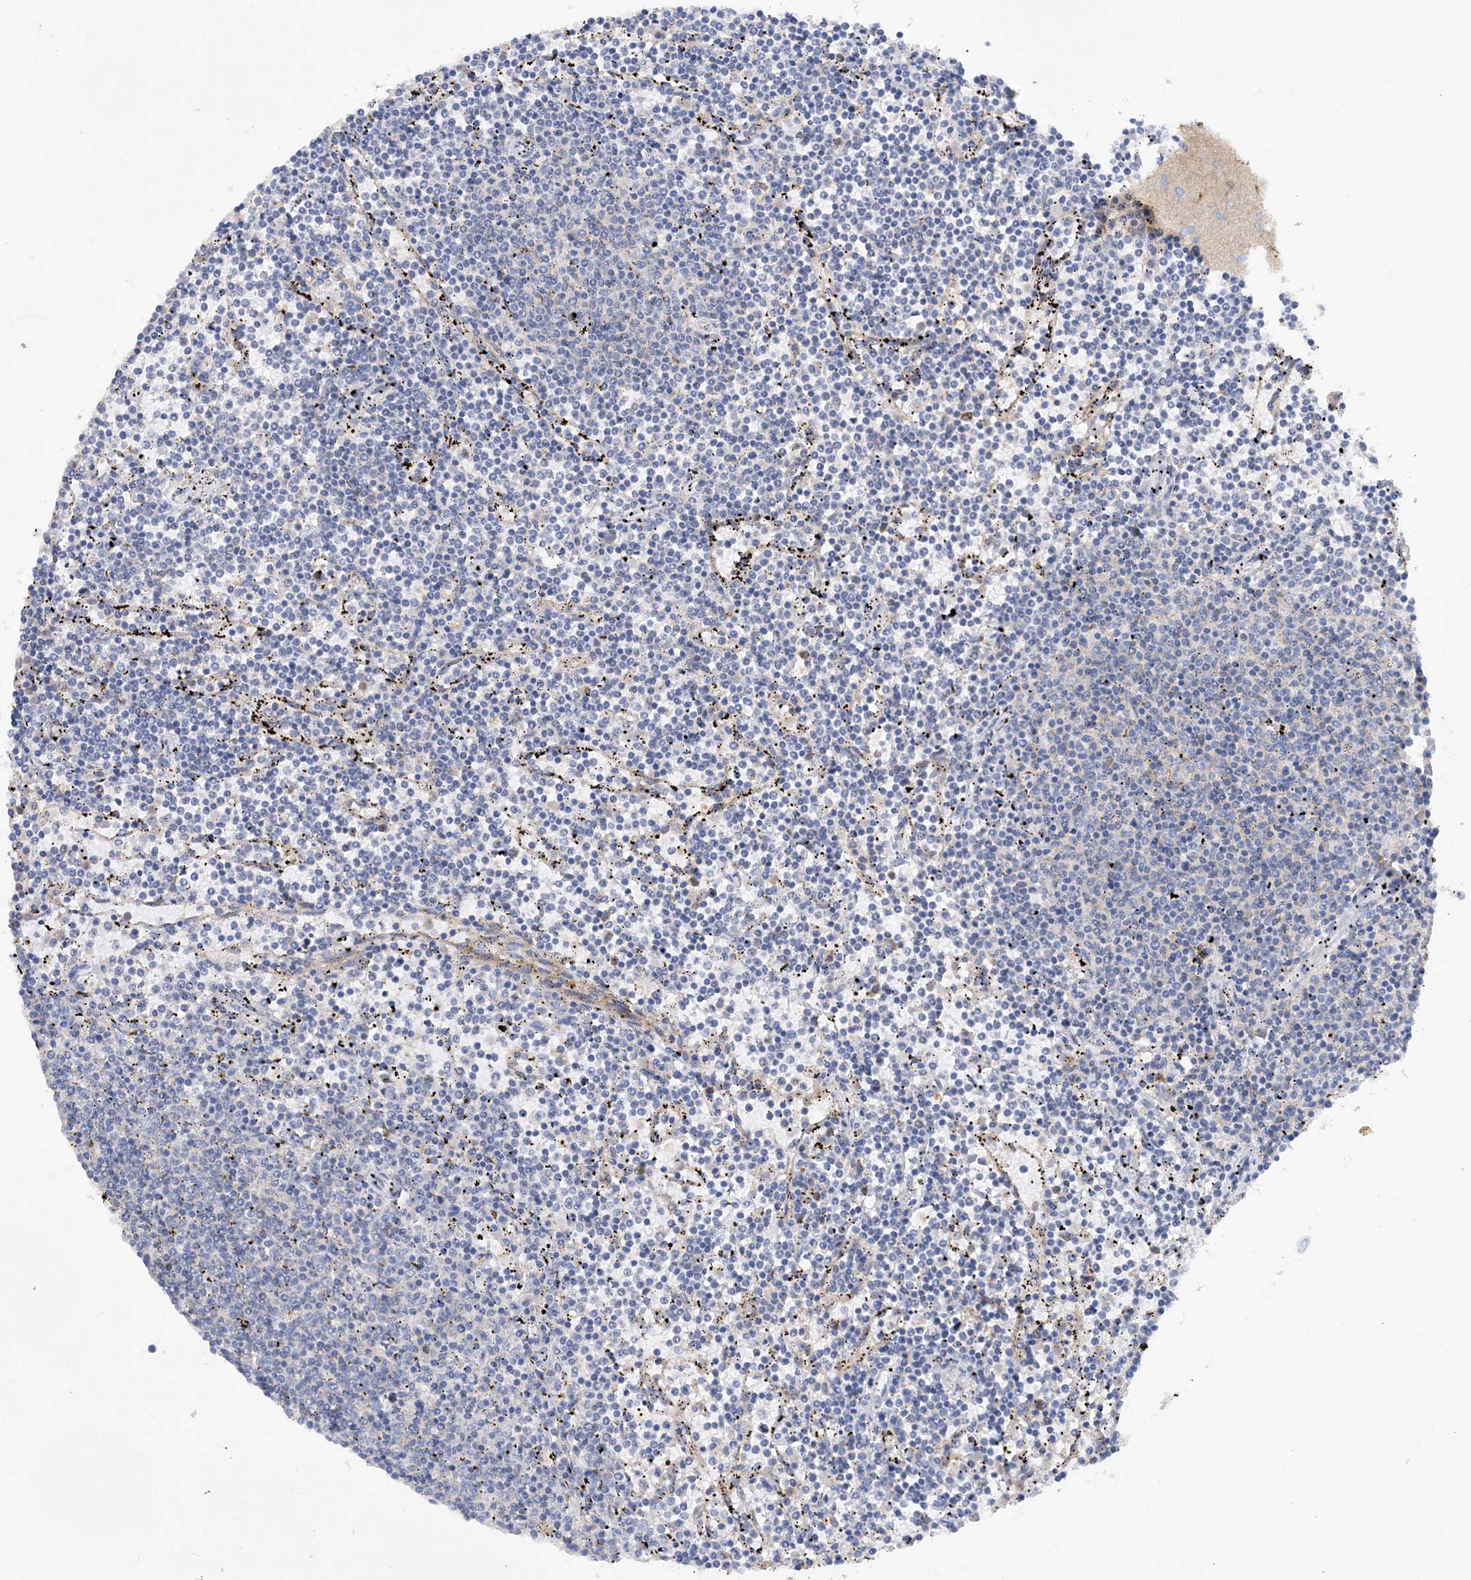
{"staining": {"intensity": "negative", "quantity": "none", "location": "none"}, "tissue": "lymphoma", "cell_type": "Tumor cells", "image_type": "cancer", "snomed": [{"axis": "morphology", "description": "Malignant lymphoma, non-Hodgkin's type, Low grade"}, {"axis": "topography", "description": "Spleen"}], "caption": "The immunohistochemistry photomicrograph has no significant staining in tumor cells of malignant lymphoma, non-Hodgkin's type (low-grade) tissue.", "gene": "GRINA", "patient": {"sex": "female", "age": 50}}